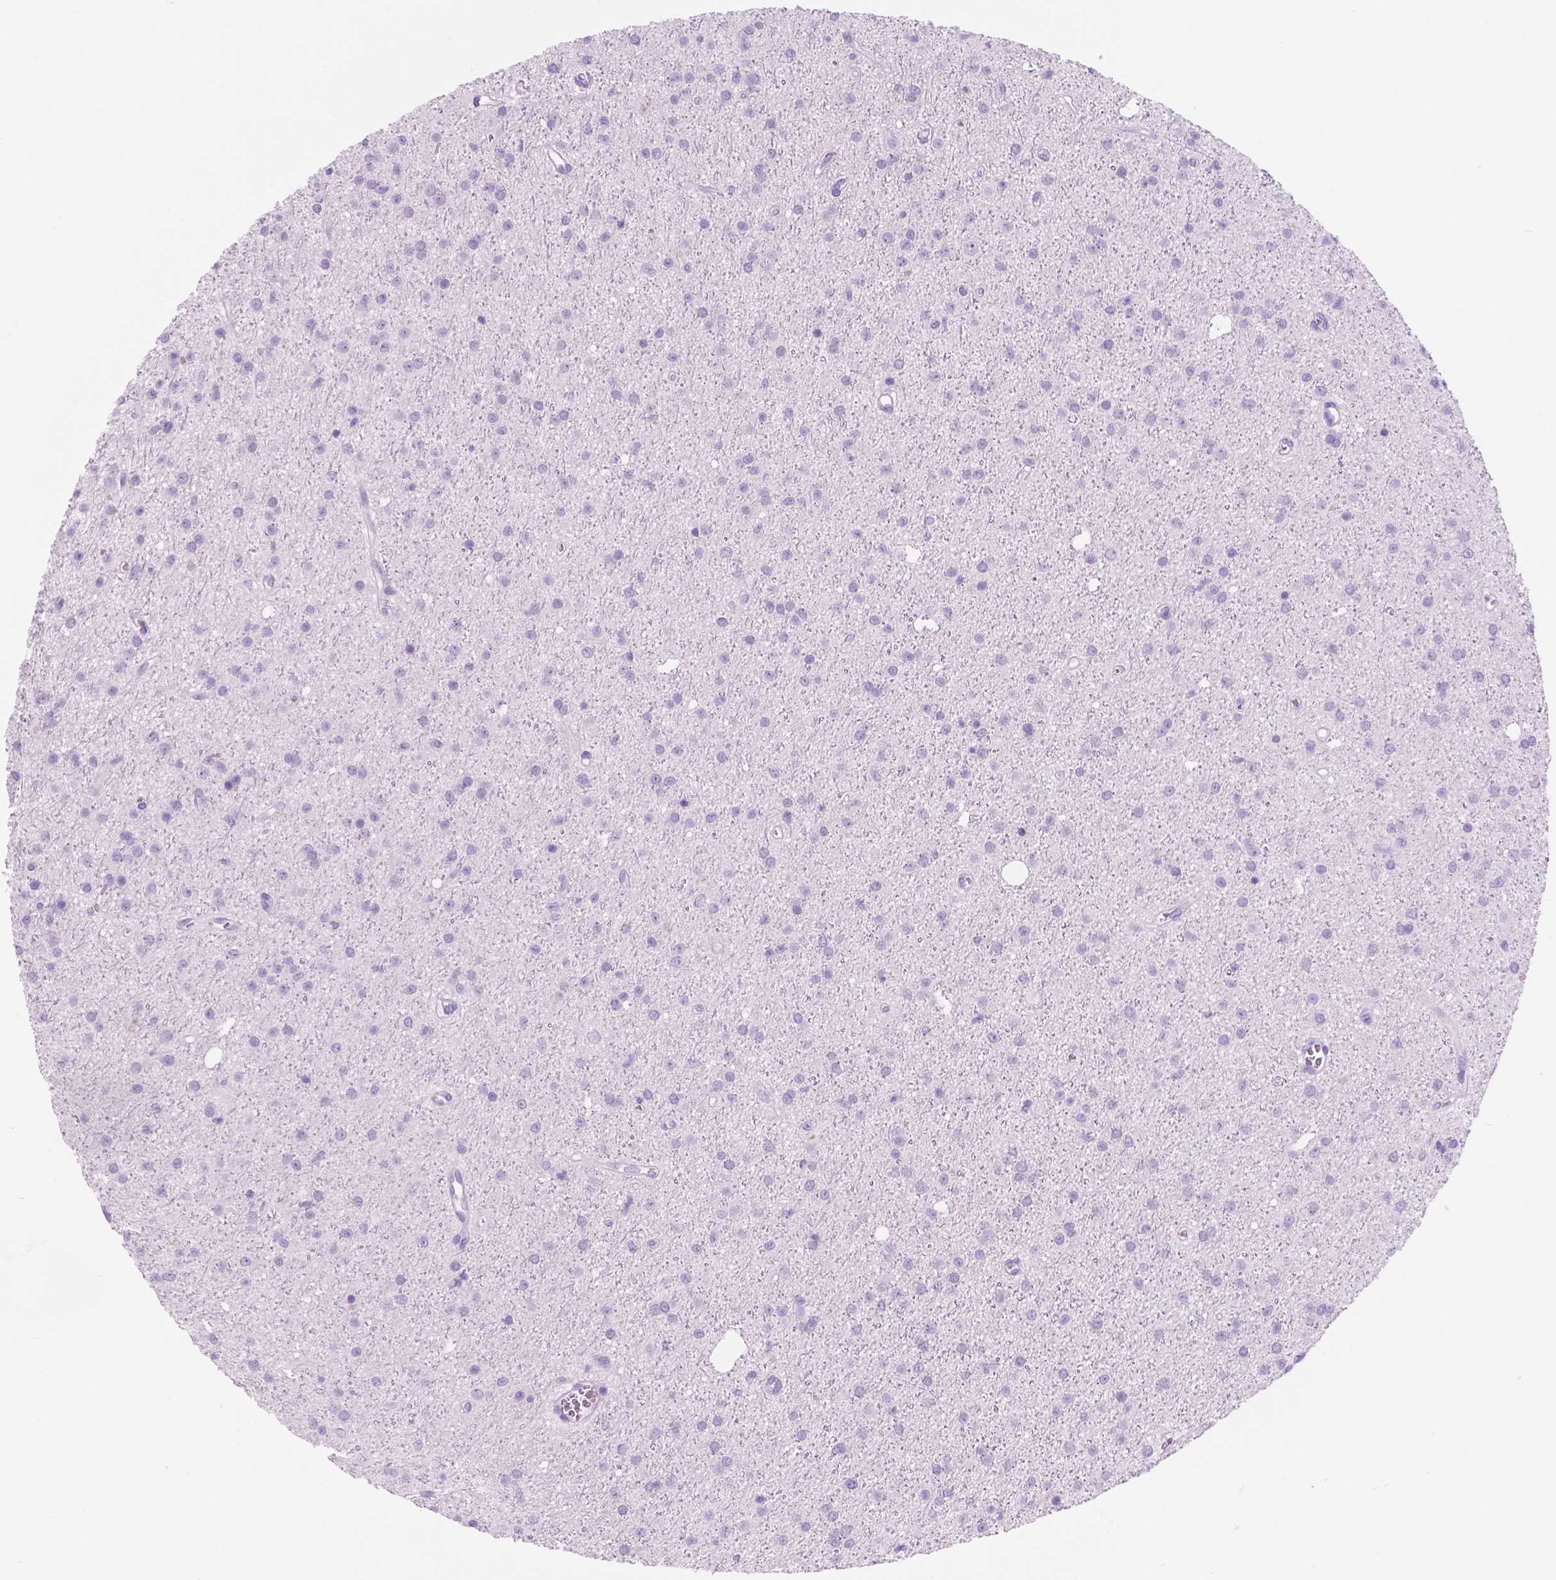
{"staining": {"intensity": "negative", "quantity": "none", "location": "none"}, "tissue": "glioma", "cell_type": "Tumor cells", "image_type": "cancer", "snomed": [{"axis": "morphology", "description": "Glioma, malignant, Low grade"}, {"axis": "topography", "description": "Brain"}], "caption": "A high-resolution image shows IHC staining of malignant low-grade glioma, which shows no significant staining in tumor cells.", "gene": "CUZD1", "patient": {"sex": "male", "age": 27}}